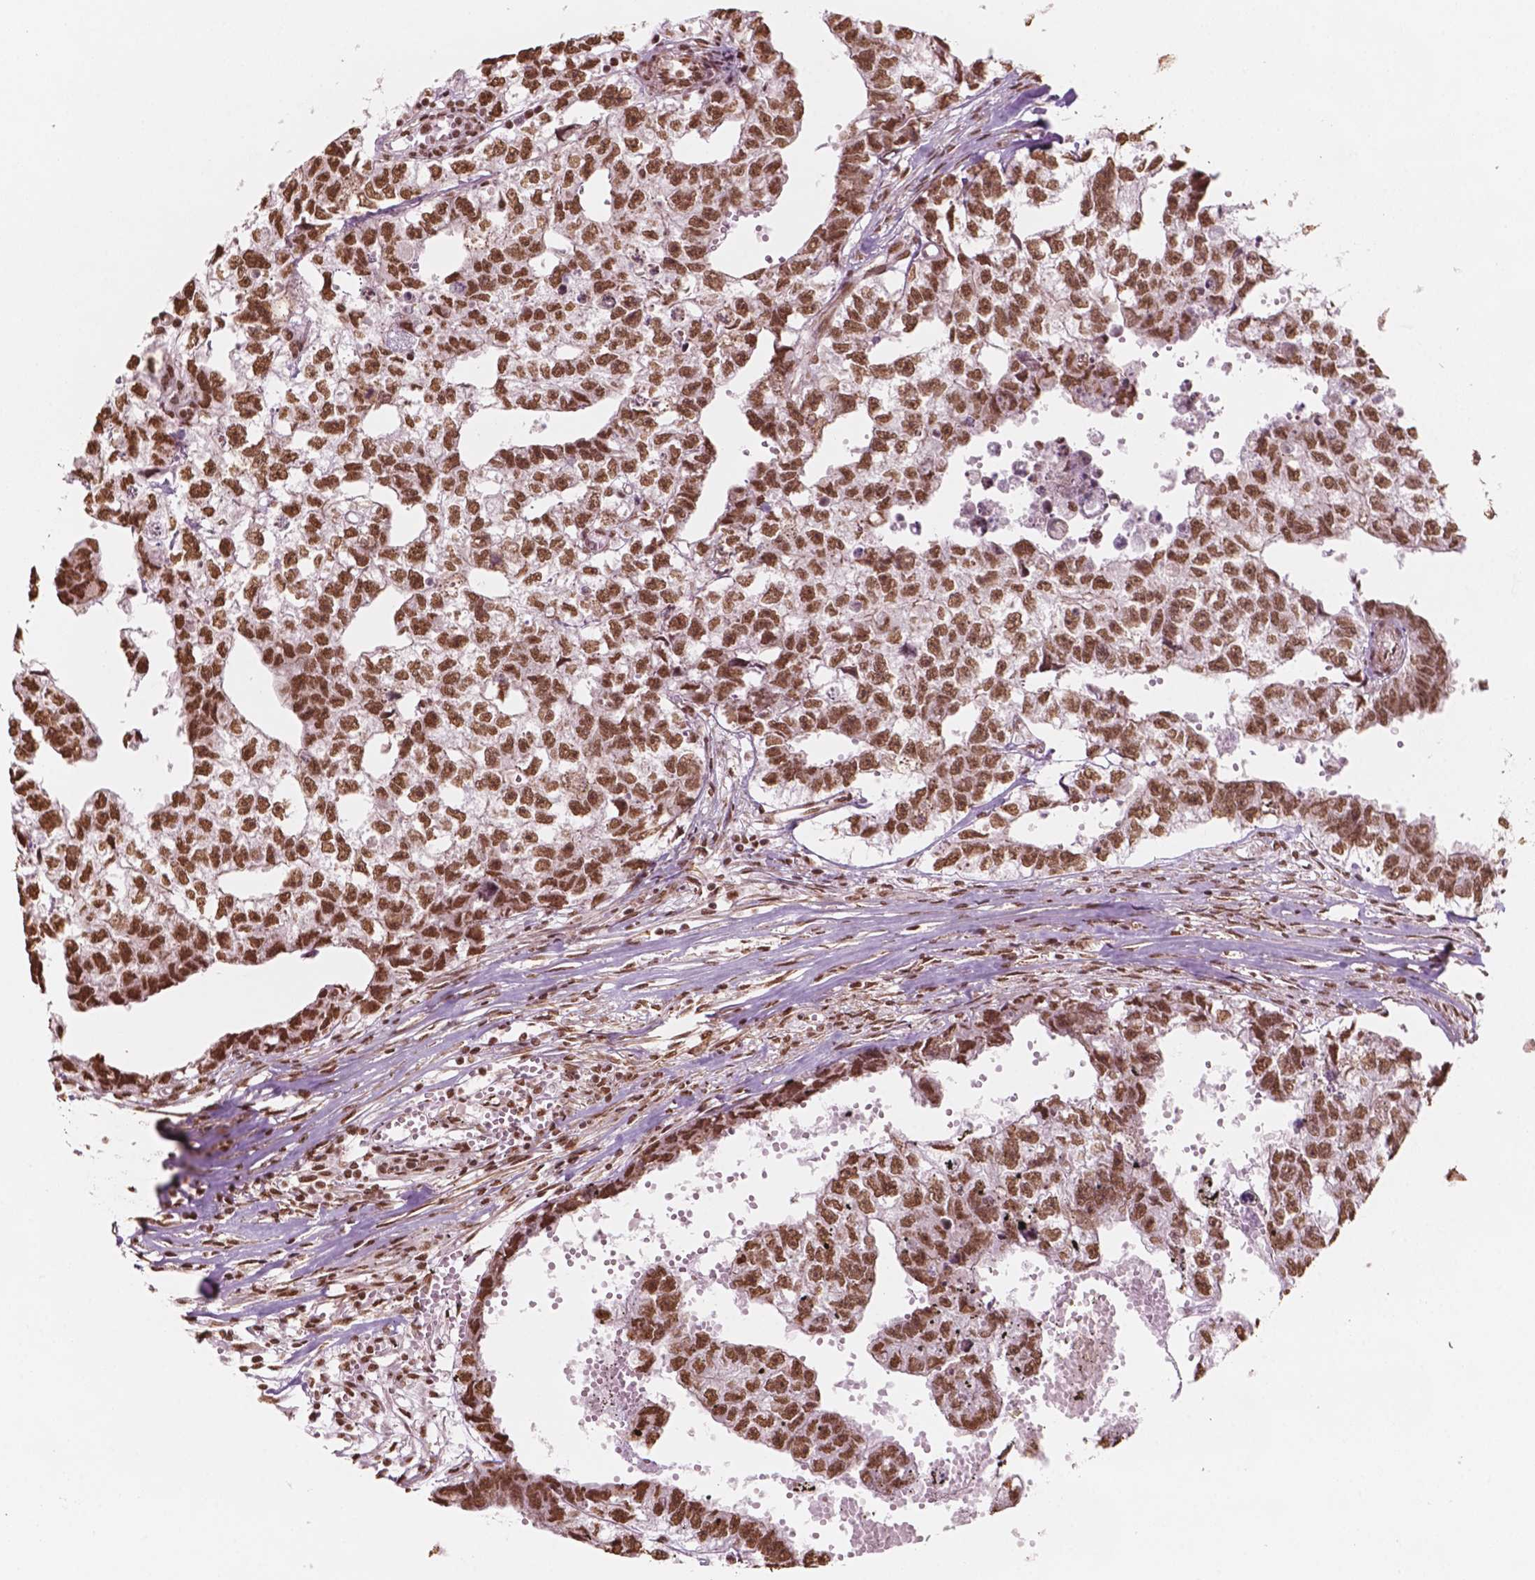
{"staining": {"intensity": "moderate", "quantity": ">75%", "location": "nuclear"}, "tissue": "testis cancer", "cell_type": "Tumor cells", "image_type": "cancer", "snomed": [{"axis": "morphology", "description": "Carcinoma, Embryonal, NOS"}, {"axis": "morphology", "description": "Teratoma, malignant, NOS"}, {"axis": "topography", "description": "Testis"}], "caption": "This histopathology image exhibits immunohistochemistry (IHC) staining of testis cancer, with medium moderate nuclear expression in approximately >75% of tumor cells.", "gene": "GTF3C5", "patient": {"sex": "male", "age": 44}}